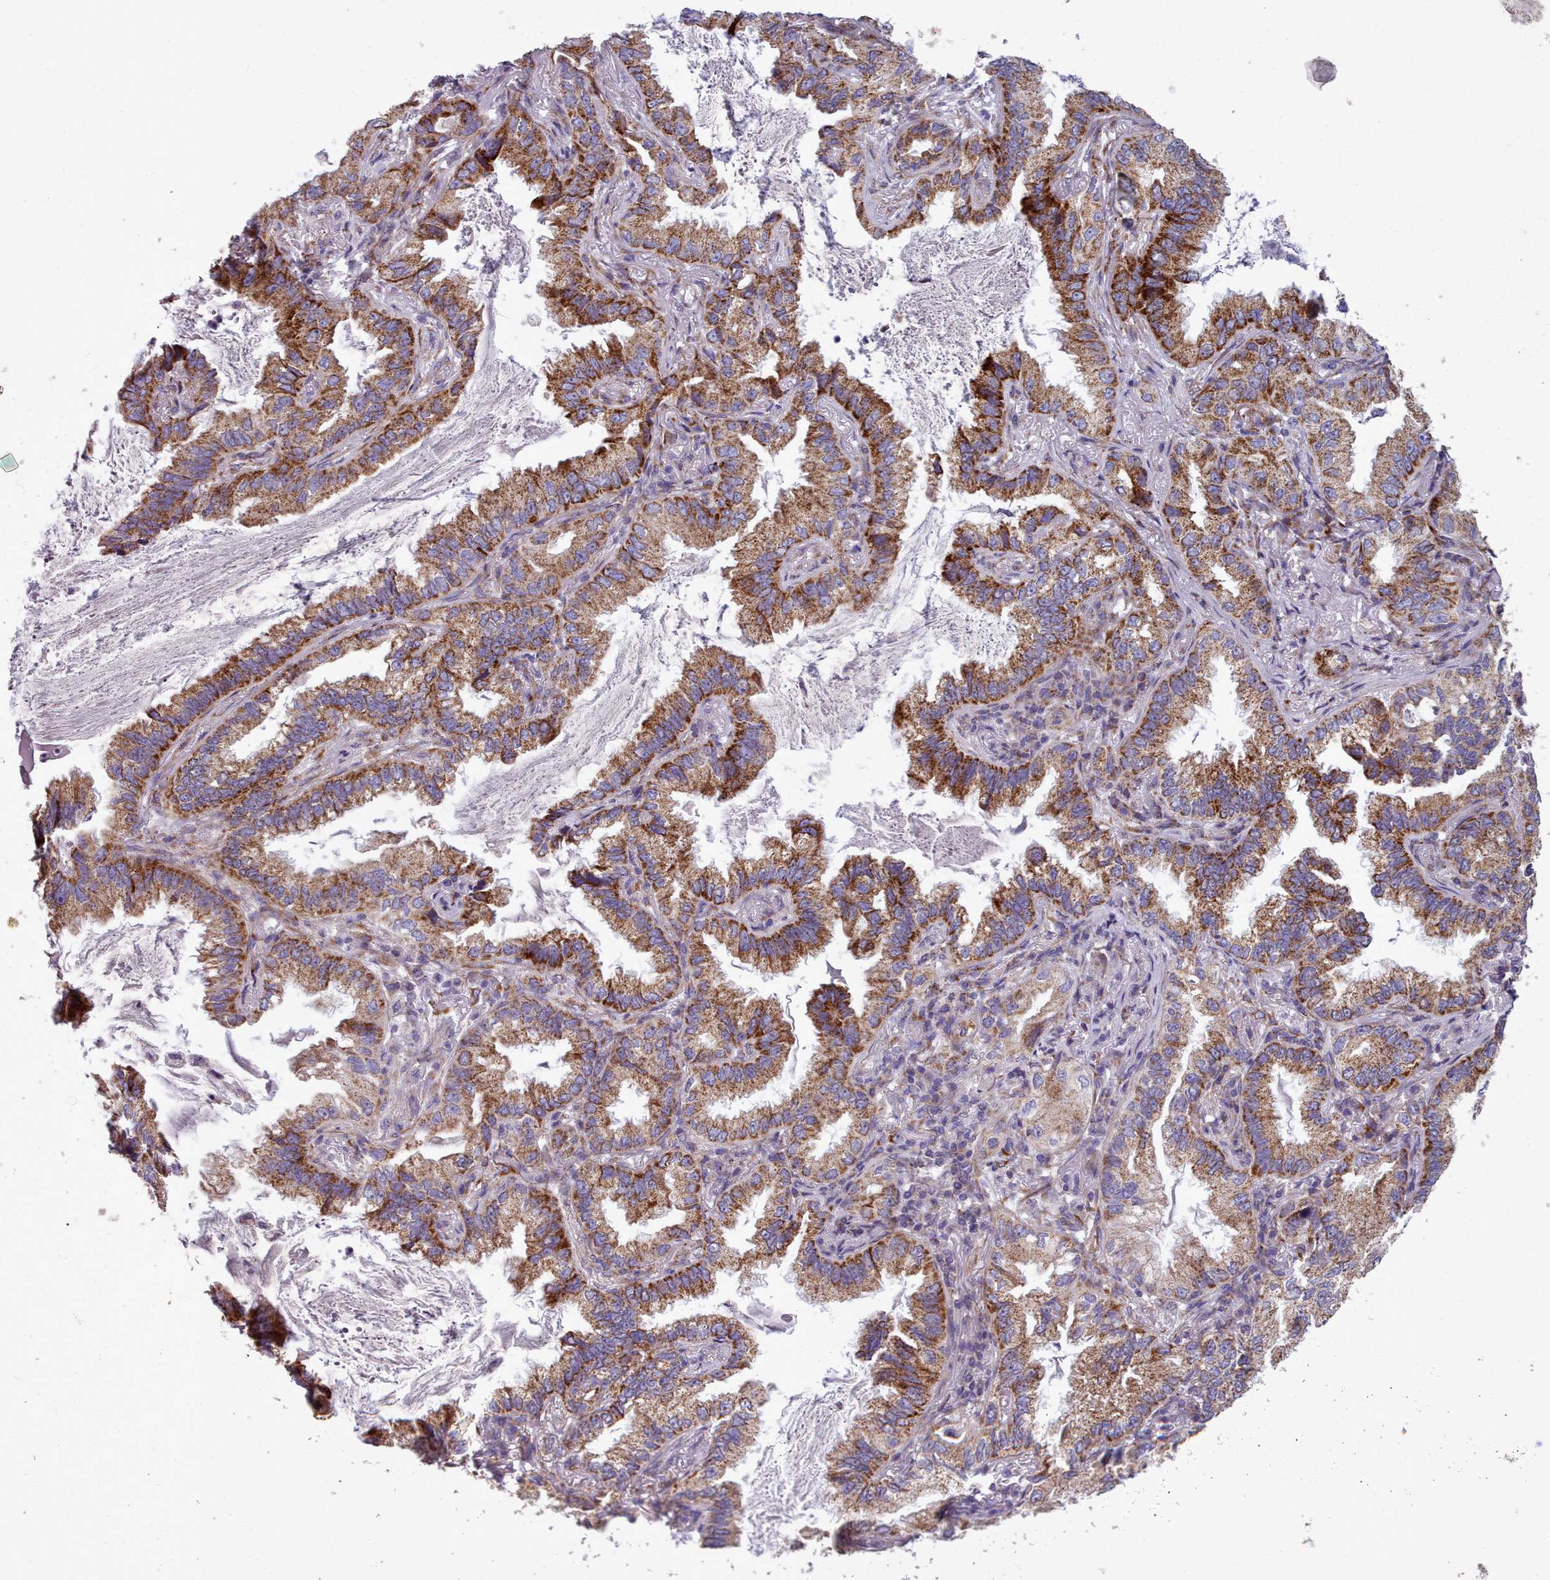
{"staining": {"intensity": "moderate", "quantity": ">75%", "location": "cytoplasmic/membranous"}, "tissue": "lung cancer", "cell_type": "Tumor cells", "image_type": "cancer", "snomed": [{"axis": "morphology", "description": "Adenocarcinoma, NOS"}, {"axis": "topography", "description": "Lung"}], "caption": "Adenocarcinoma (lung) stained for a protein (brown) shows moderate cytoplasmic/membranous positive positivity in approximately >75% of tumor cells.", "gene": "FKBP10", "patient": {"sex": "female", "age": 69}}